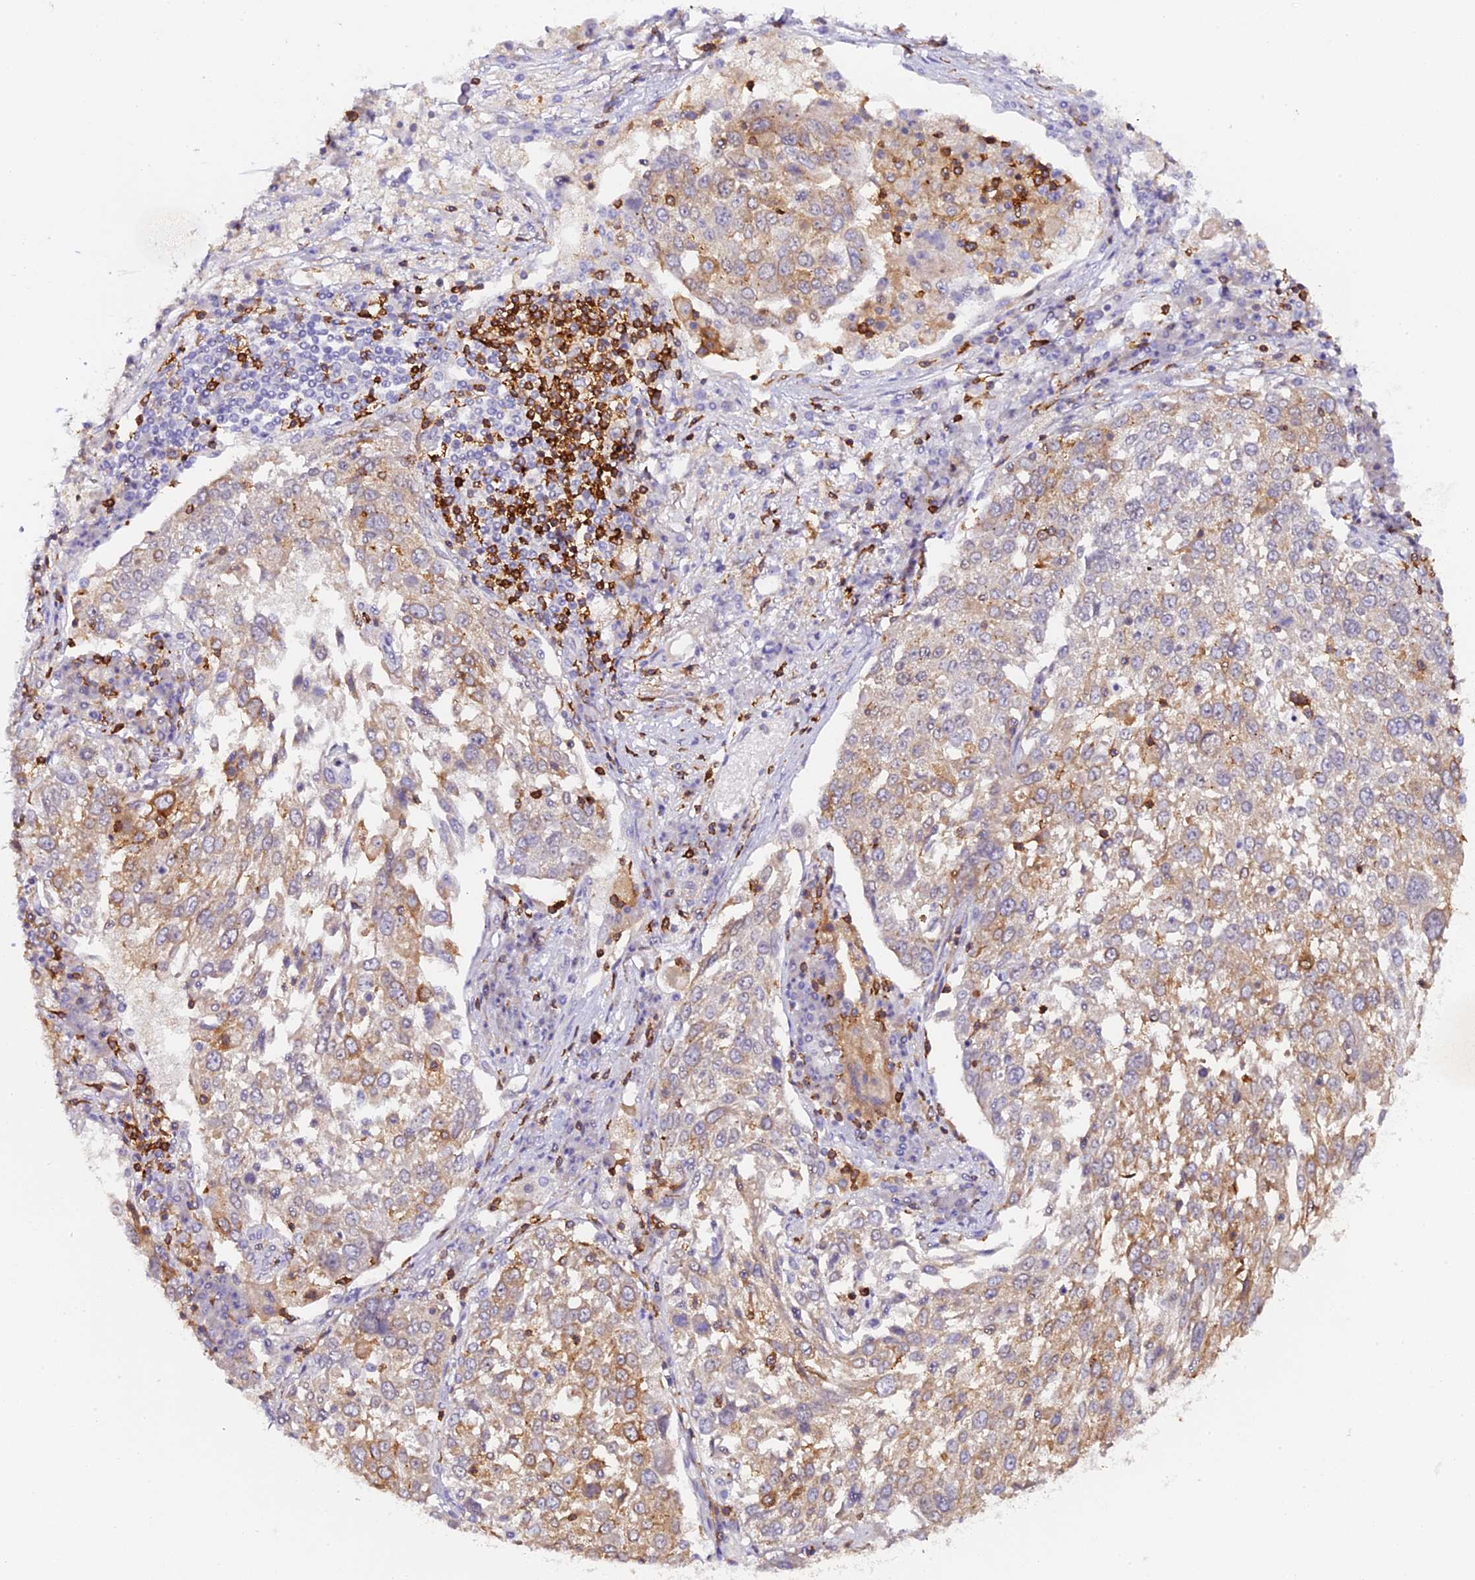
{"staining": {"intensity": "moderate", "quantity": "25%-75%", "location": "cytoplasmic/membranous"}, "tissue": "lung cancer", "cell_type": "Tumor cells", "image_type": "cancer", "snomed": [{"axis": "morphology", "description": "Squamous cell carcinoma, NOS"}, {"axis": "topography", "description": "Lung"}], "caption": "Moderate cytoplasmic/membranous expression is seen in about 25%-75% of tumor cells in lung cancer (squamous cell carcinoma).", "gene": "FYB1", "patient": {"sex": "male", "age": 65}}